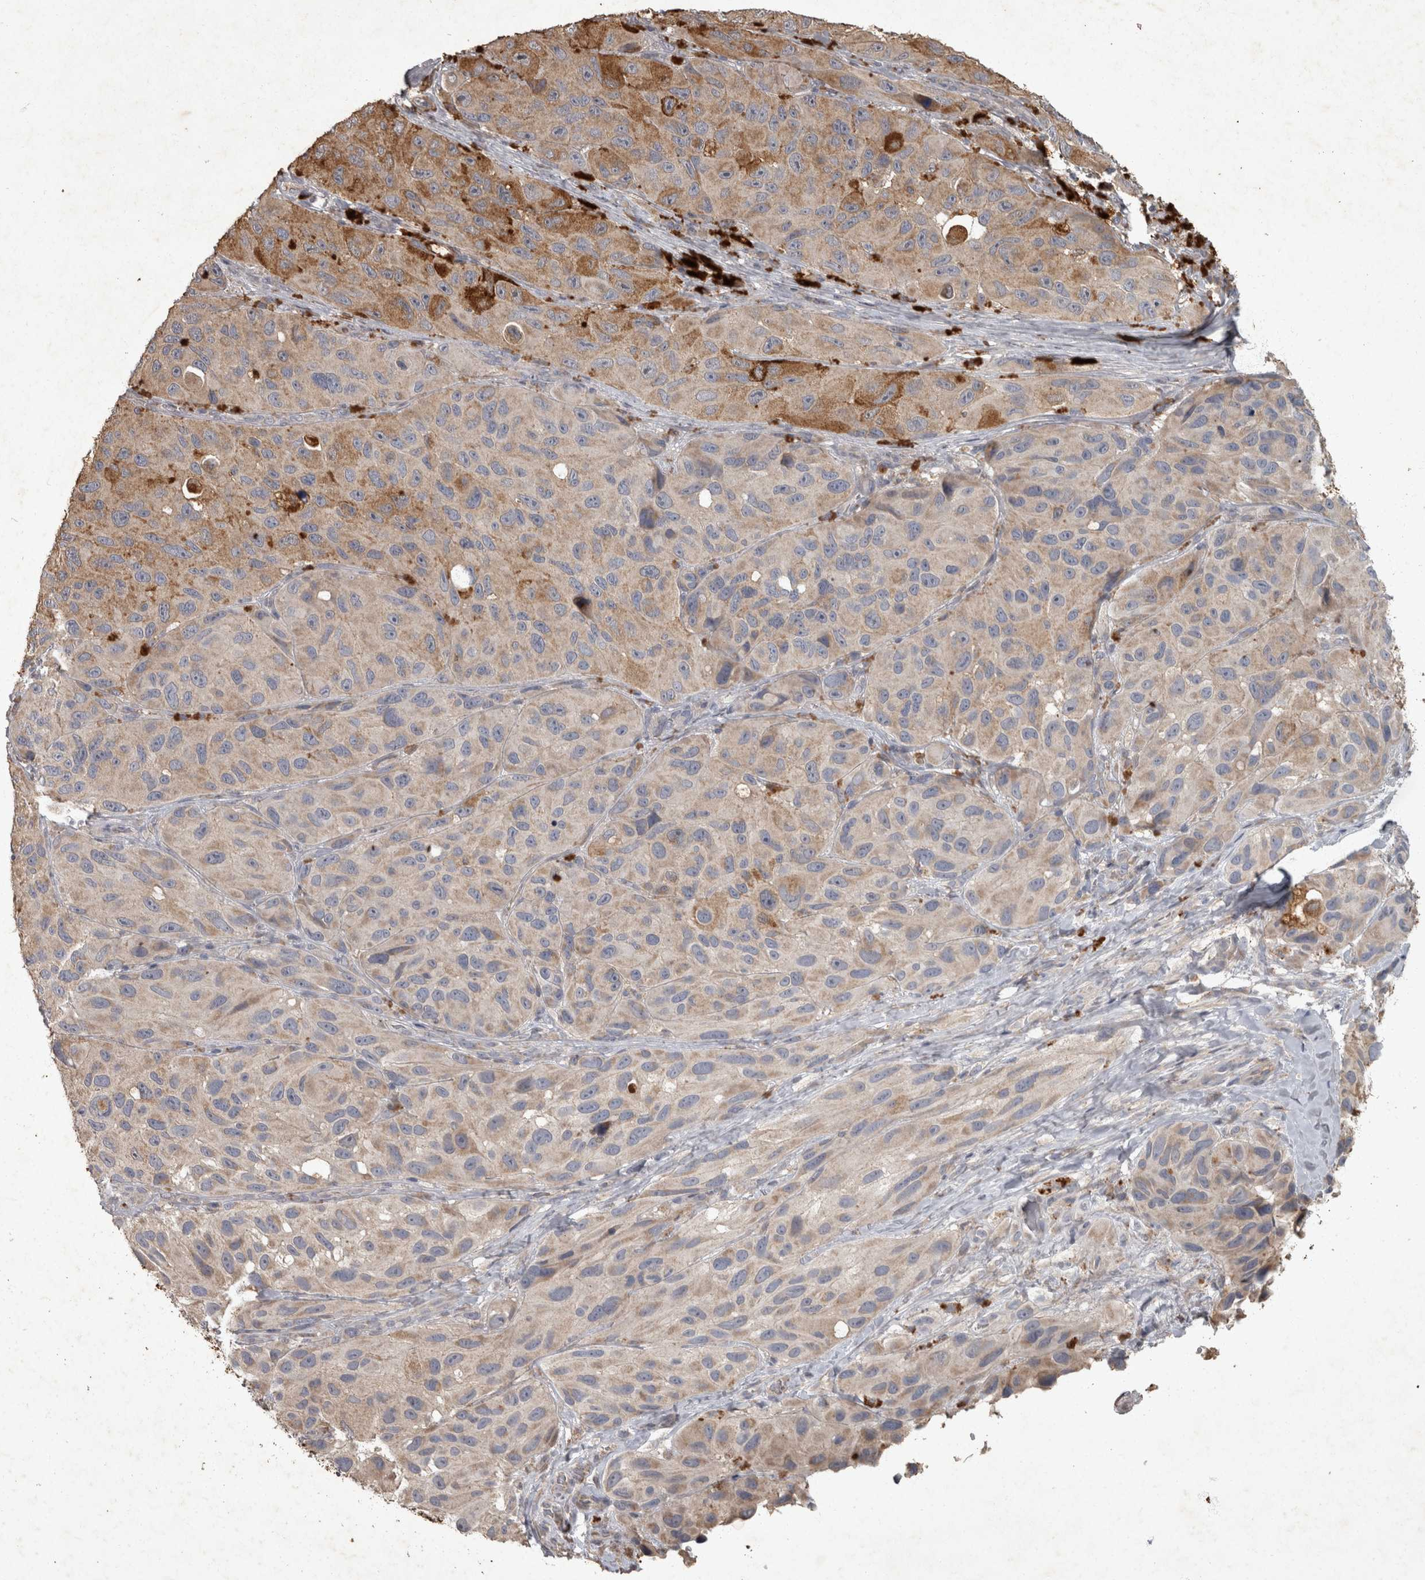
{"staining": {"intensity": "moderate", "quantity": "25%-75%", "location": "cytoplasmic/membranous"}, "tissue": "melanoma", "cell_type": "Tumor cells", "image_type": "cancer", "snomed": [{"axis": "morphology", "description": "Malignant melanoma, NOS"}, {"axis": "topography", "description": "Skin"}], "caption": "Immunohistochemical staining of human malignant melanoma demonstrates medium levels of moderate cytoplasmic/membranous positivity in about 25%-75% of tumor cells.", "gene": "PPP1R3C", "patient": {"sex": "female", "age": 73}}